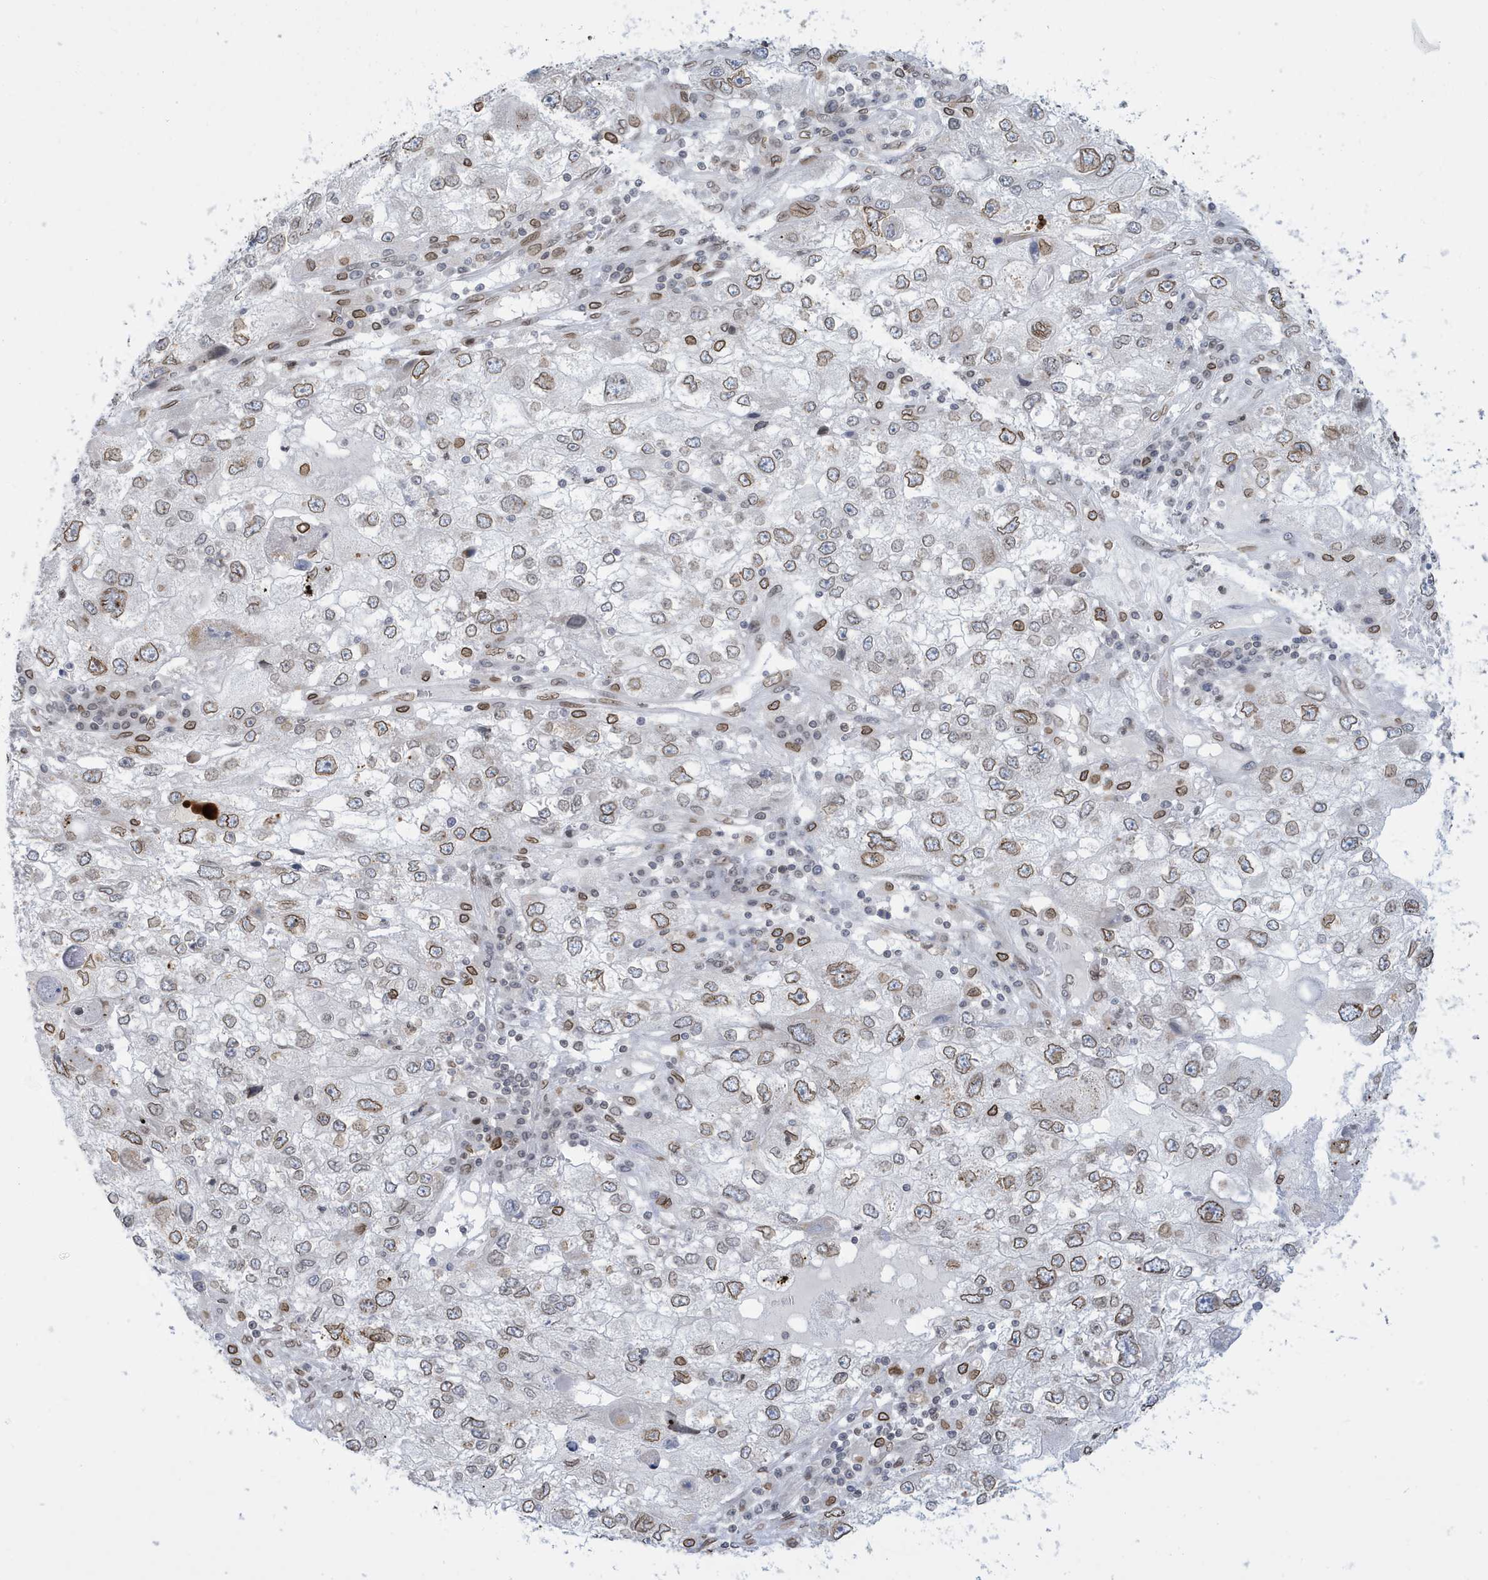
{"staining": {"intensity": "moderate", "quantity": ">75%", "location": "cytoplasmic/membranous,nuclear"}, "tissue": "endometrial cancer", "cell_type": "Tumor cells", "image_type": "cancer", "snomed": [{"axis": "morphology", "description": "Adenocarcinoma, NOS"}, {"axis": "topography", "description": "Endometrium"}], "caption": "Immunohistochemistry (IHC) of human adenocarcinoma (endometrial) demonstrates medium levels of moderate cytoplasmic/membranous and nuclear expression in approximately >75% of tumor cells.", "gene": "PCYT1A", "patient": {"sex": "female", "age": 49}}